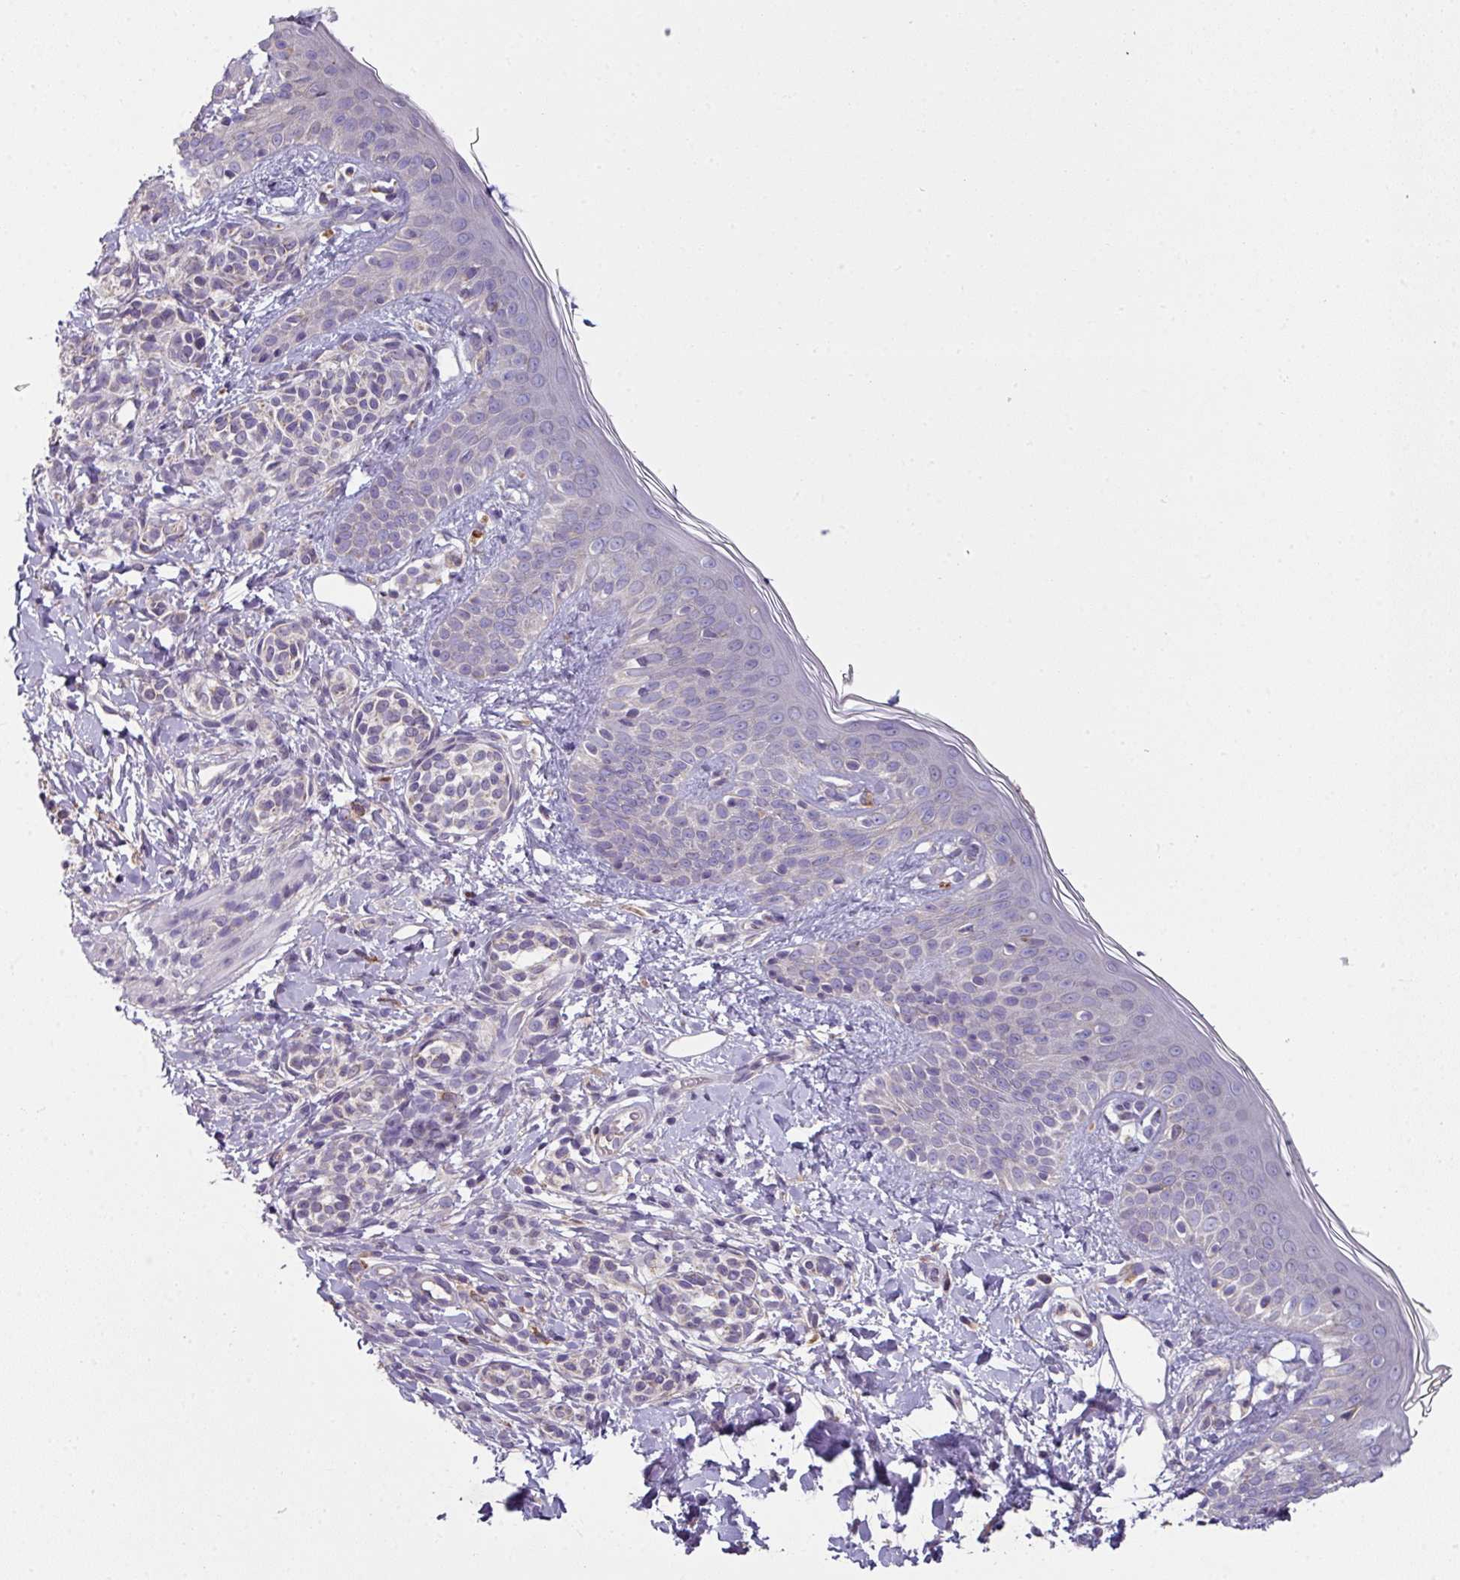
{"staining": {"intensity": "moderate", "quantity": ">75%", "location": "cytoplasmic/membranous"}, "tissue": "skin", "cell_type": "Fibroblasts", "image_type": "normal", "snomed": [{"axis": "morphology", "description": "Normal tissue, NOS"}, {"axis": "topography", "description": "Skin"}], "caption": "Moderate cytoplasmic/membranous expression for a protein is identified in approximately >75% of fibroblasts of normal skin using IHC.", "gene": "LRRC9", "patient": {"sex": "male", "age": 16}}